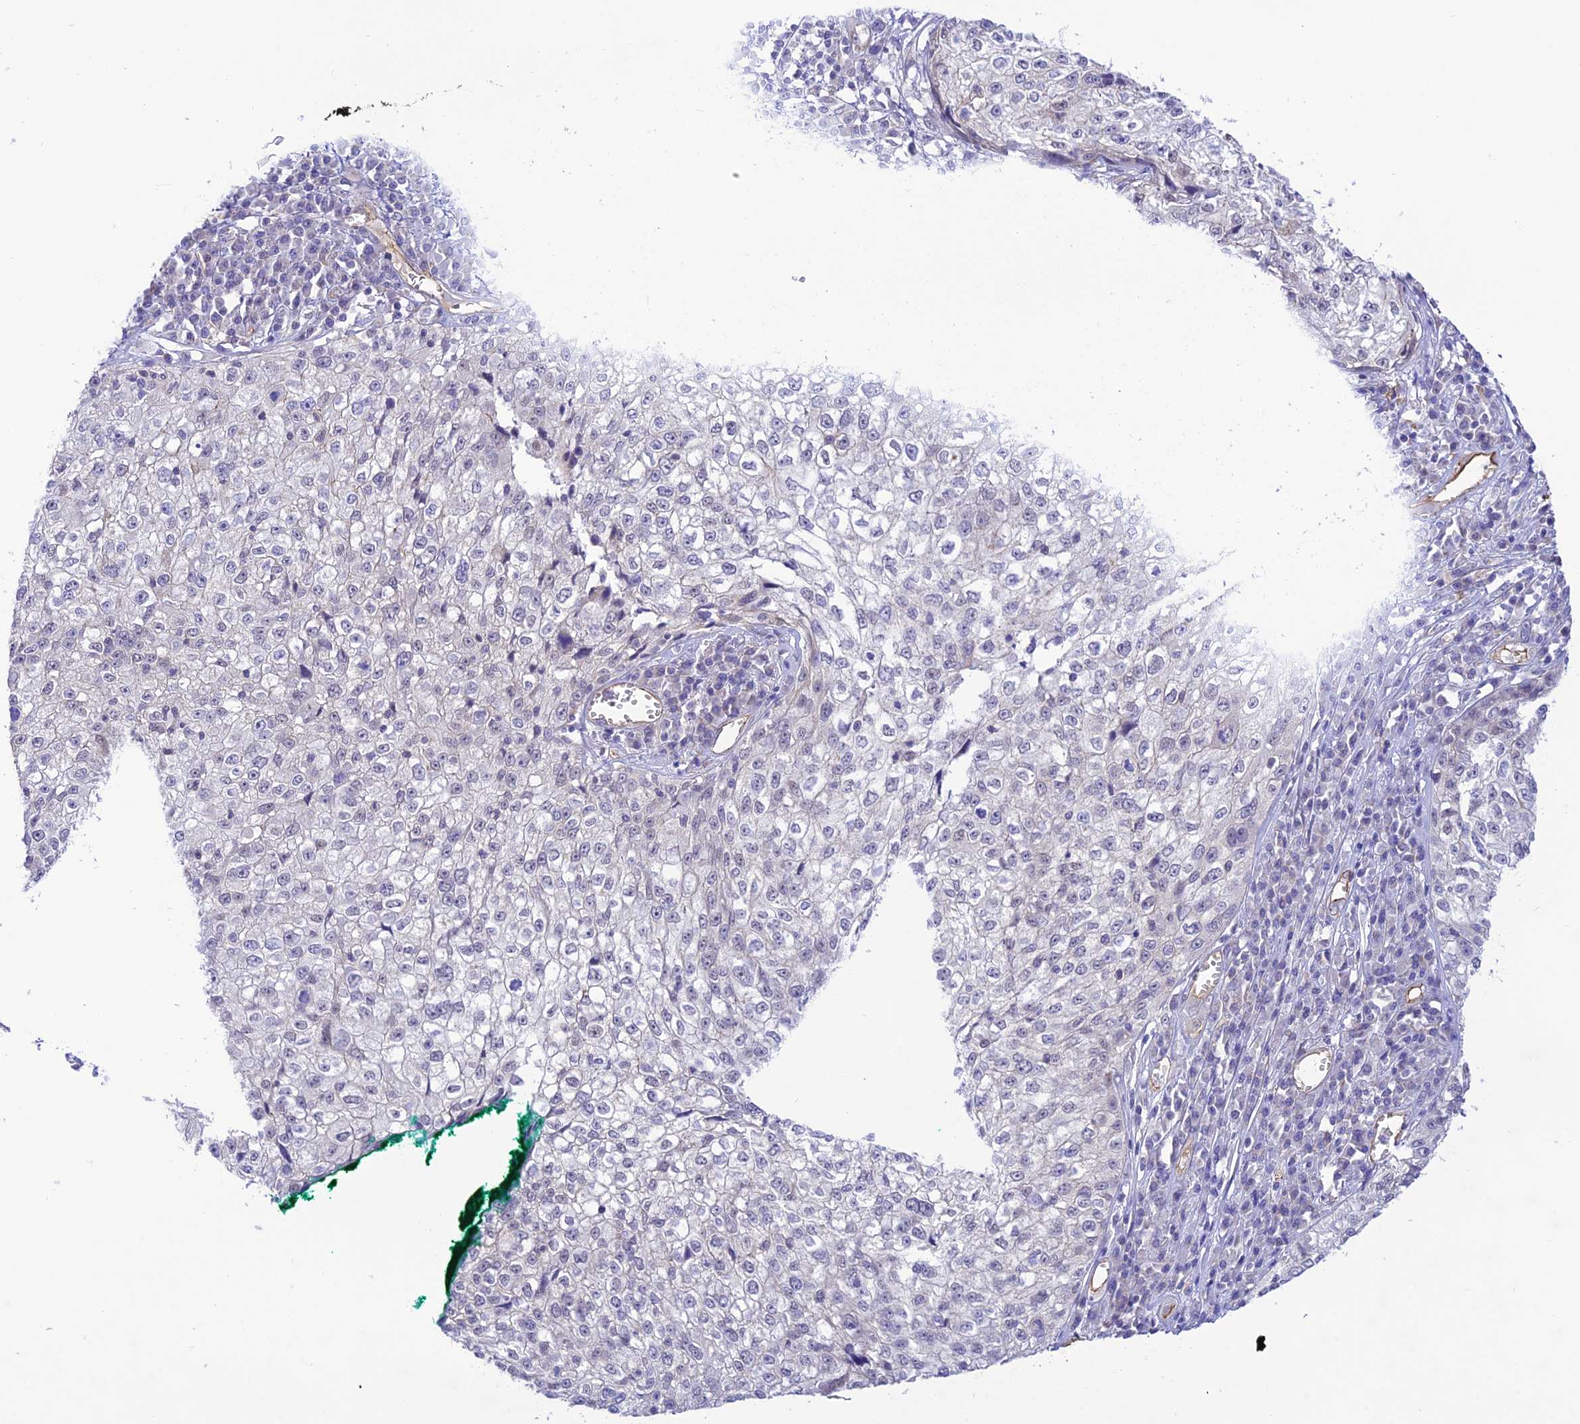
{"staining": {"intensity": "negative", "quantity": "none", "location": "none"}, "tissue": "cervical cancer", "cell_type": "Tumor cells", "image_type": "cancer", "snomed": [{"axis": "morphology", "description": "Squamous cell carcinoma, NOS"}, {"axis": "topography", "description": "Cervix"}], "caption": "High power microscopy image of an IHC image of cervical squamous cell carcinoma, revealing no significant staining in tumor cells.", "gene": "YPEL5", "patient": {"sex": "female", "age": 57}}